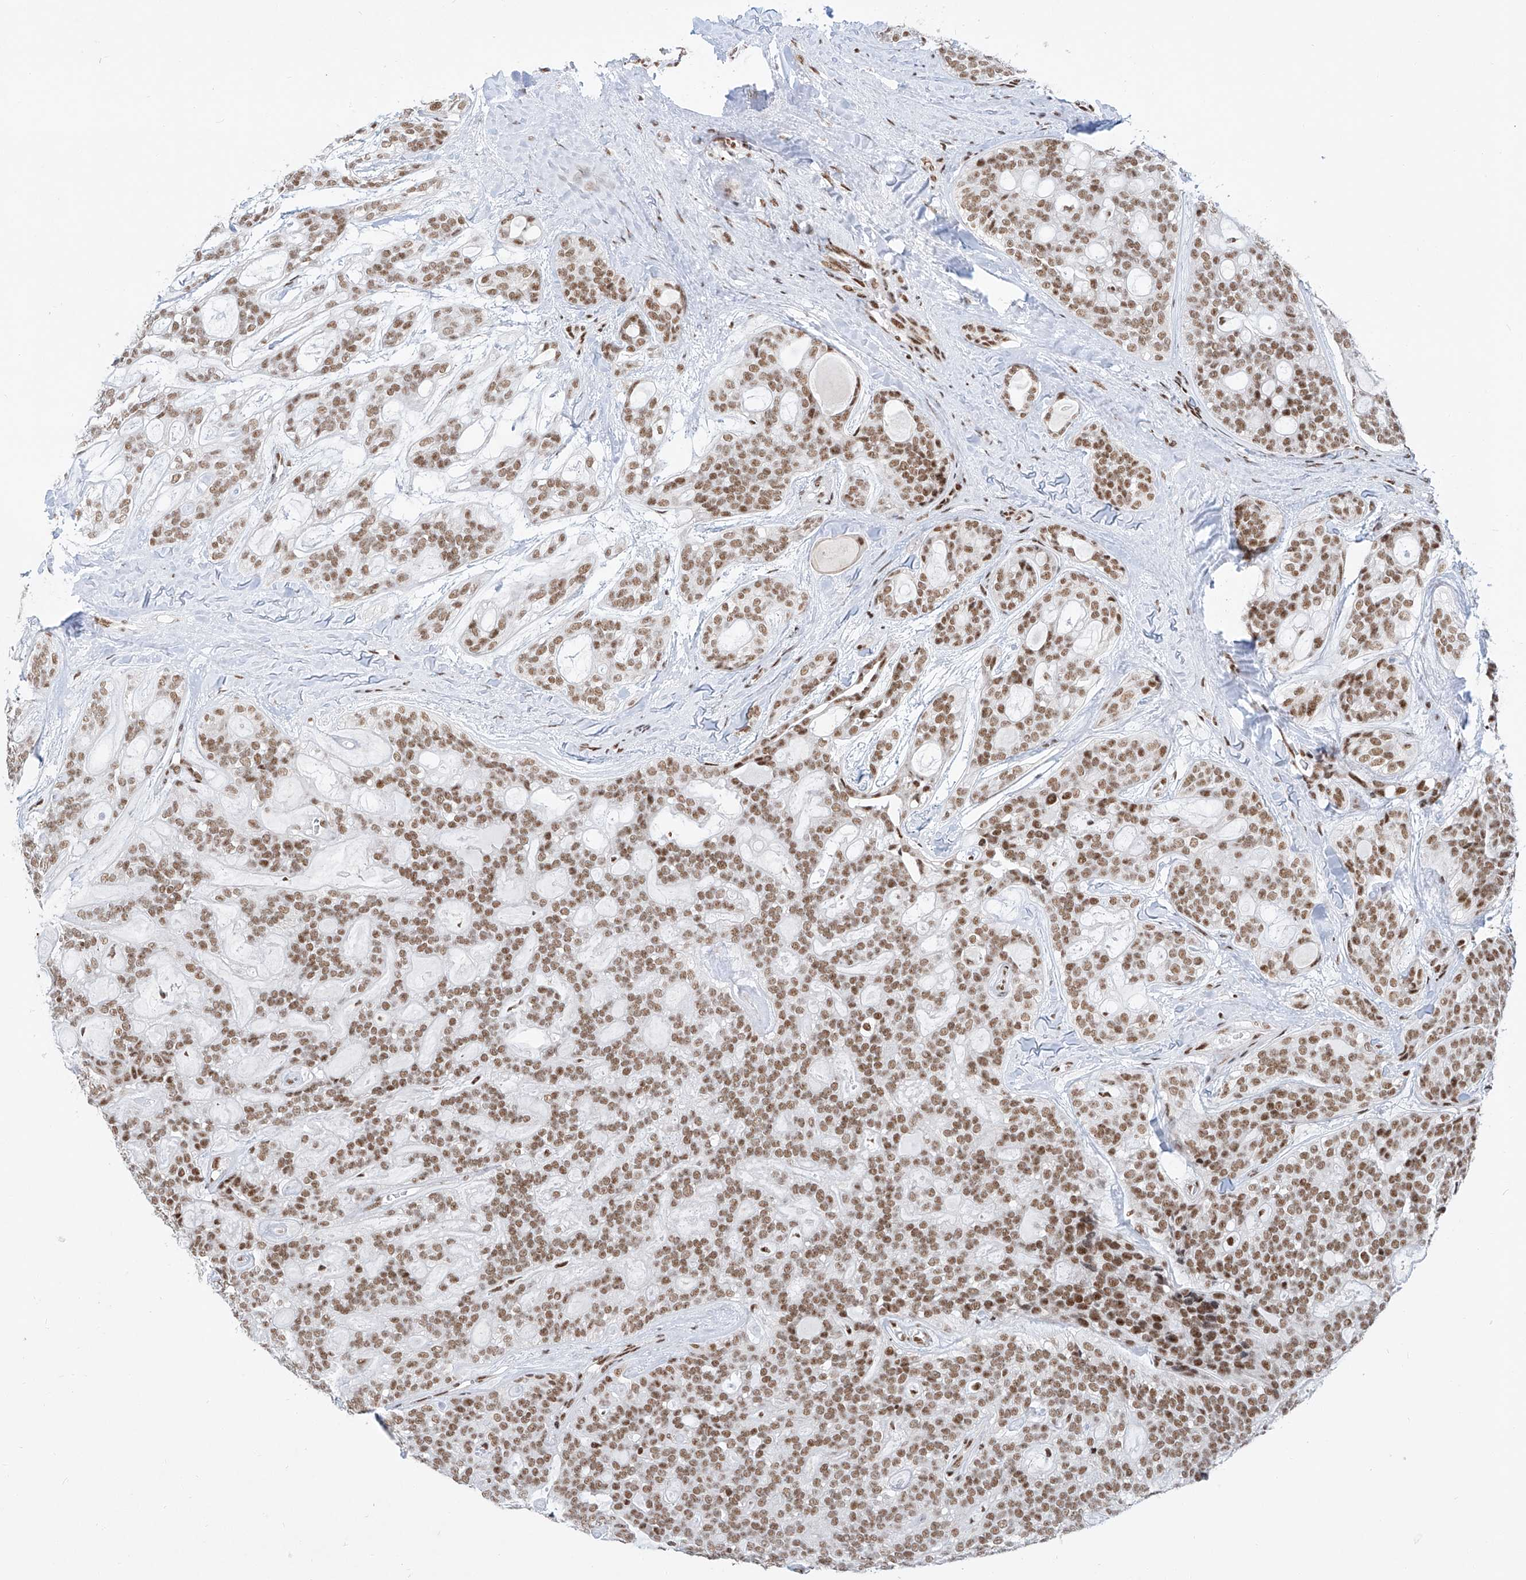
{"staining": {"intensity": "moderate", "quantity": ">75%", "location": "nuclear"}, "tissue": "head and neck cancer", "cell_type": "Tumor cells", "image_type": "cancer", "snomed": [{"axis": "morphology", "description": "Adenocarcinoma, NOS"}, {"axis": "topography", "description": "Head-Neck"}], "caption": "Immunohistochemical staining of human adenocarcinoma (head and neck) reveals medium levels of moderate nuclear positivity in about >75% of tumor cells. The staining was performed using DAB to visualize the protein expression in brown, while the nuclei were stained in blue with hematoxylin (Magnification: 20x).", "gene": "TAF4", "patient": {"sex": "male", "age": 66}}